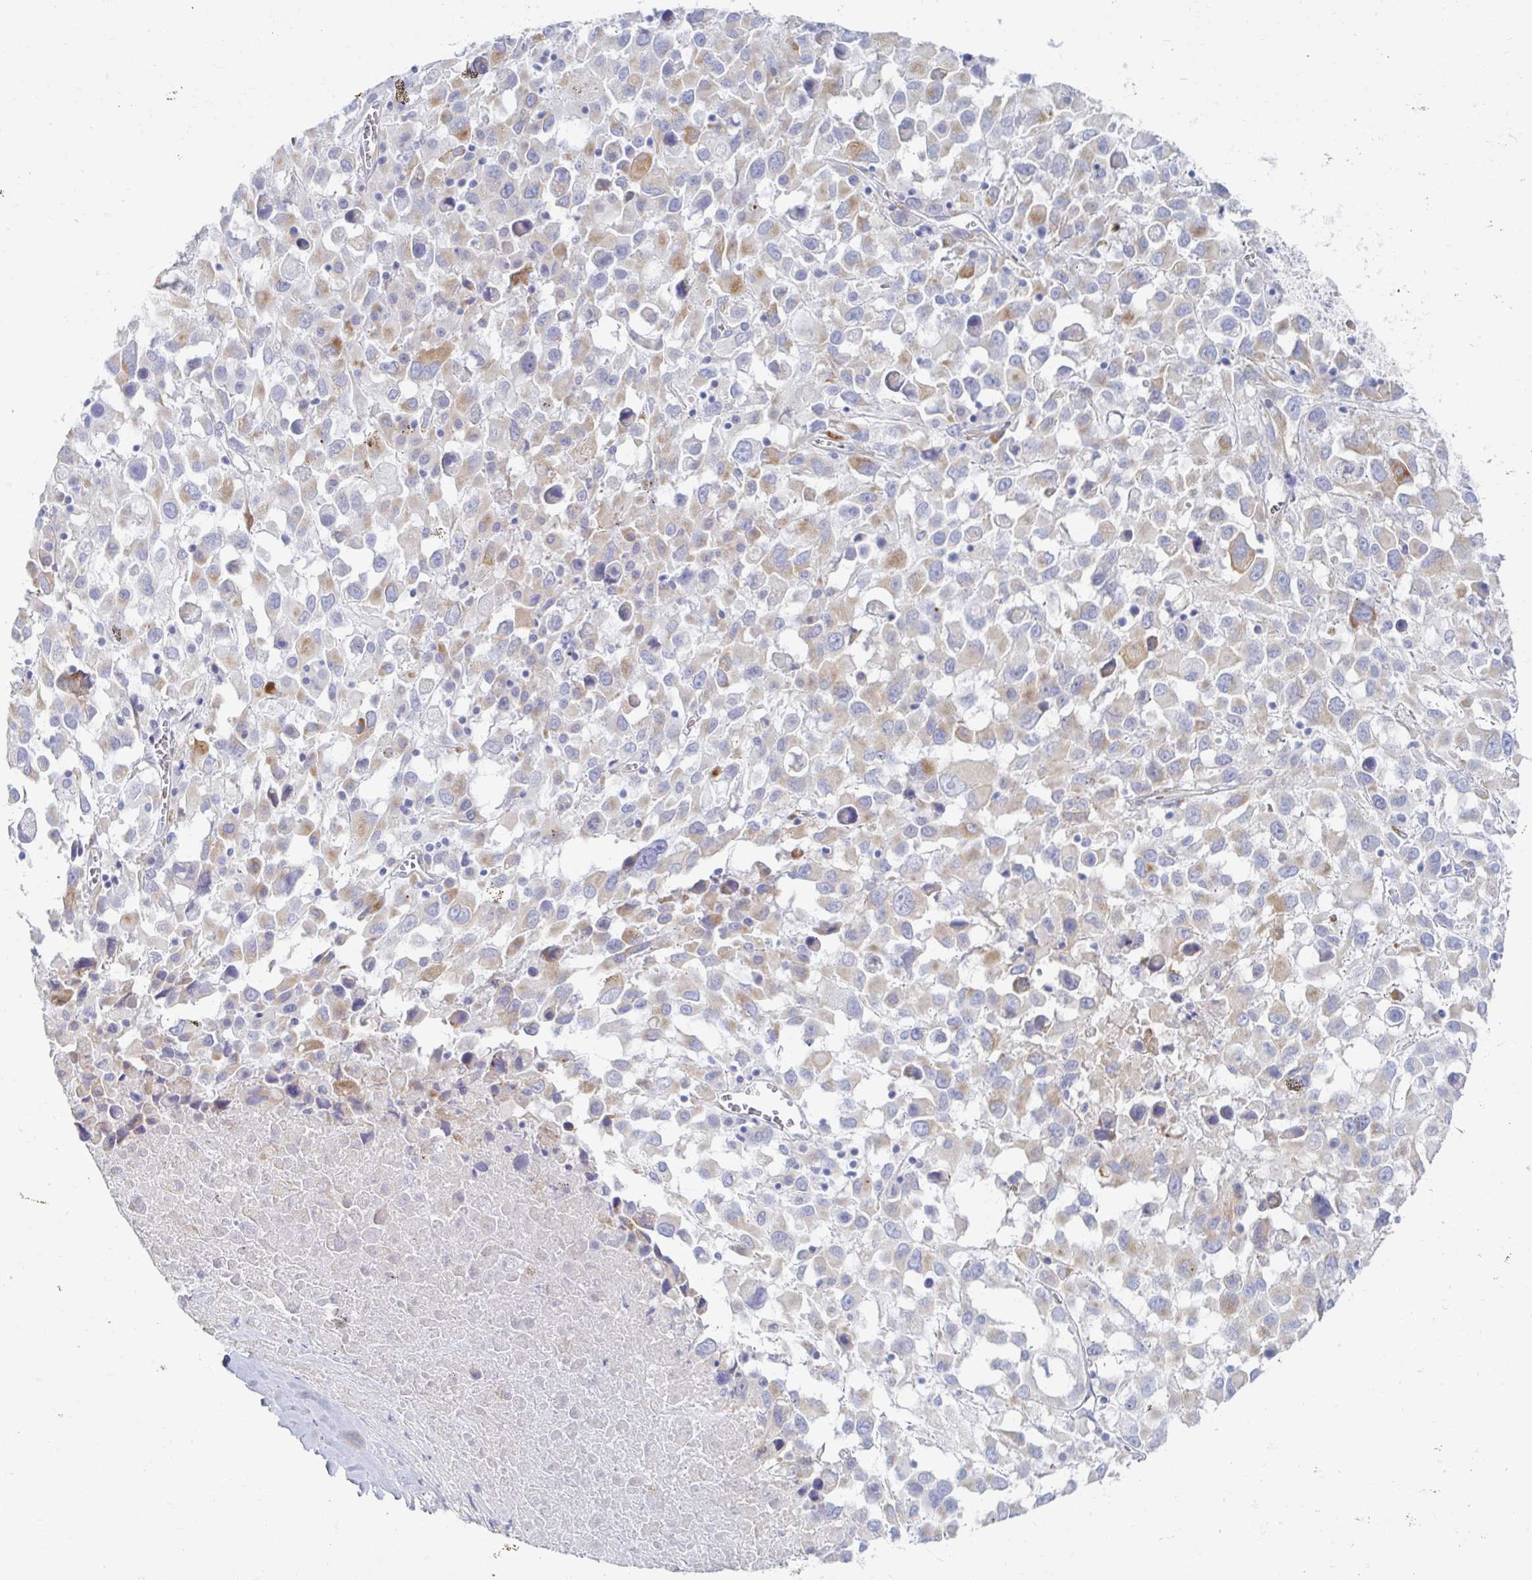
{"staining": {"intensity": "weak", "quantity": "25%-75%", "location": "cytoplasmic/membranous"}, "tissue": "melanoma", "cell_type": "Tumor cells", "image_type": "cancer", "snomed": [{"axis": "morphology", "description": "Malignant melanoma, Metastatic site"}, {"axis": "topography", "description": "Soft tissue"}], "caption": "Human malignant melanoma (metastatic site) stained for a protein (brown) shows weak cytoplasmic/membranous positive expression in approximately 25%-75% of tumor cells.", "gene": "MYLK2", "patient": {"sex": "male", "age": 50}}